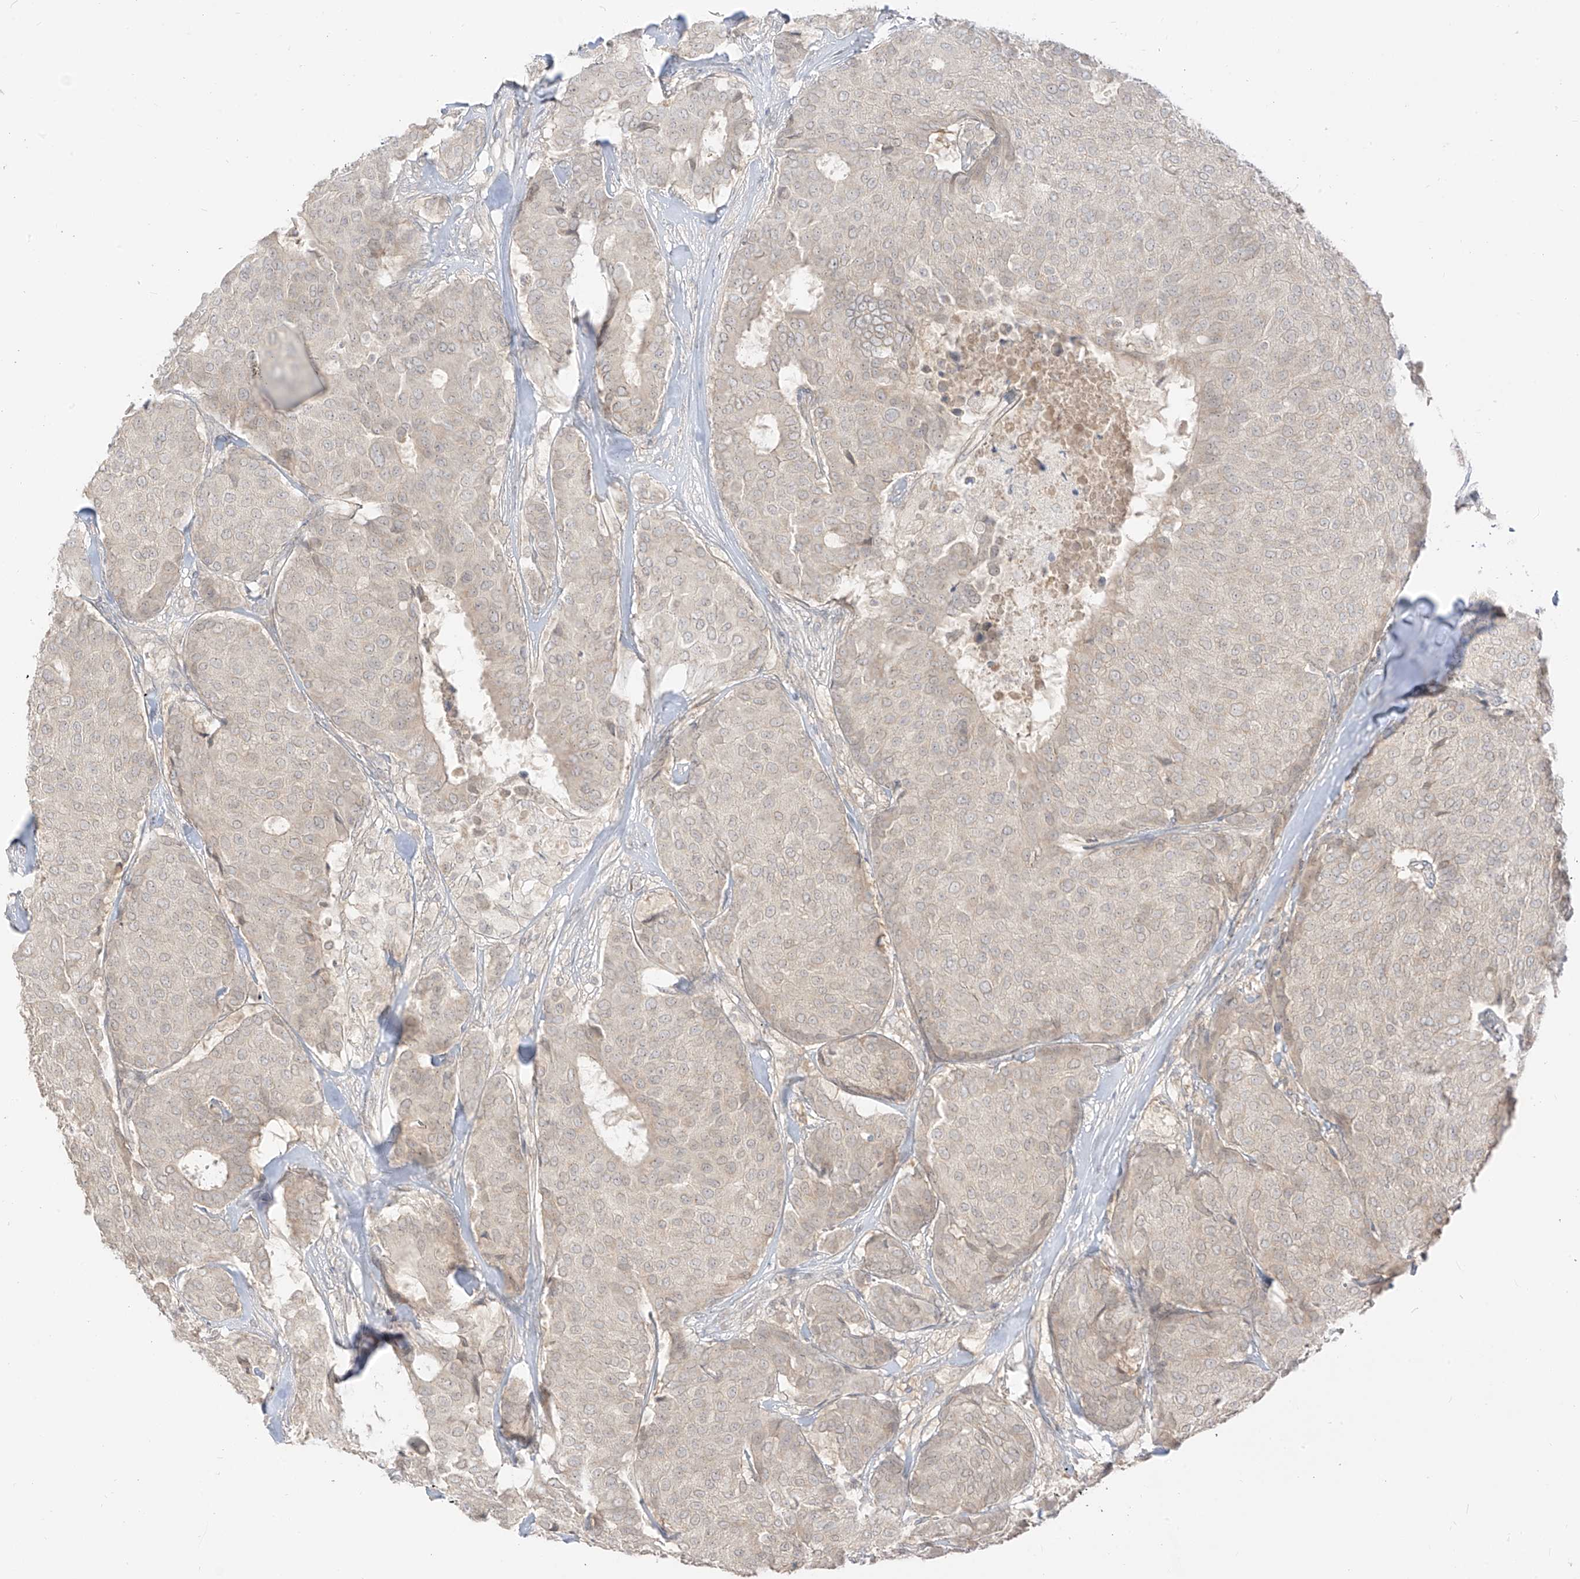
{"staining": {"intensity": "negative", "quantity": "none", "location": "none"}, "tissue": "breast cancer", "cell_type": "Tumor cells", "image_type": "cancer", "snomed": [{"axis": "morphology", "description": "Duct carcinoma"}, {"axis": "topography", "description": "Breast"}], "caption": "Human intraductal carcinoma (breast) stained for a protein using immunohistochemistry (IHC) reveals no staining in tumor cells.", "gene": "LIPT1", "patient": {"sex": "female", "age": 75}}